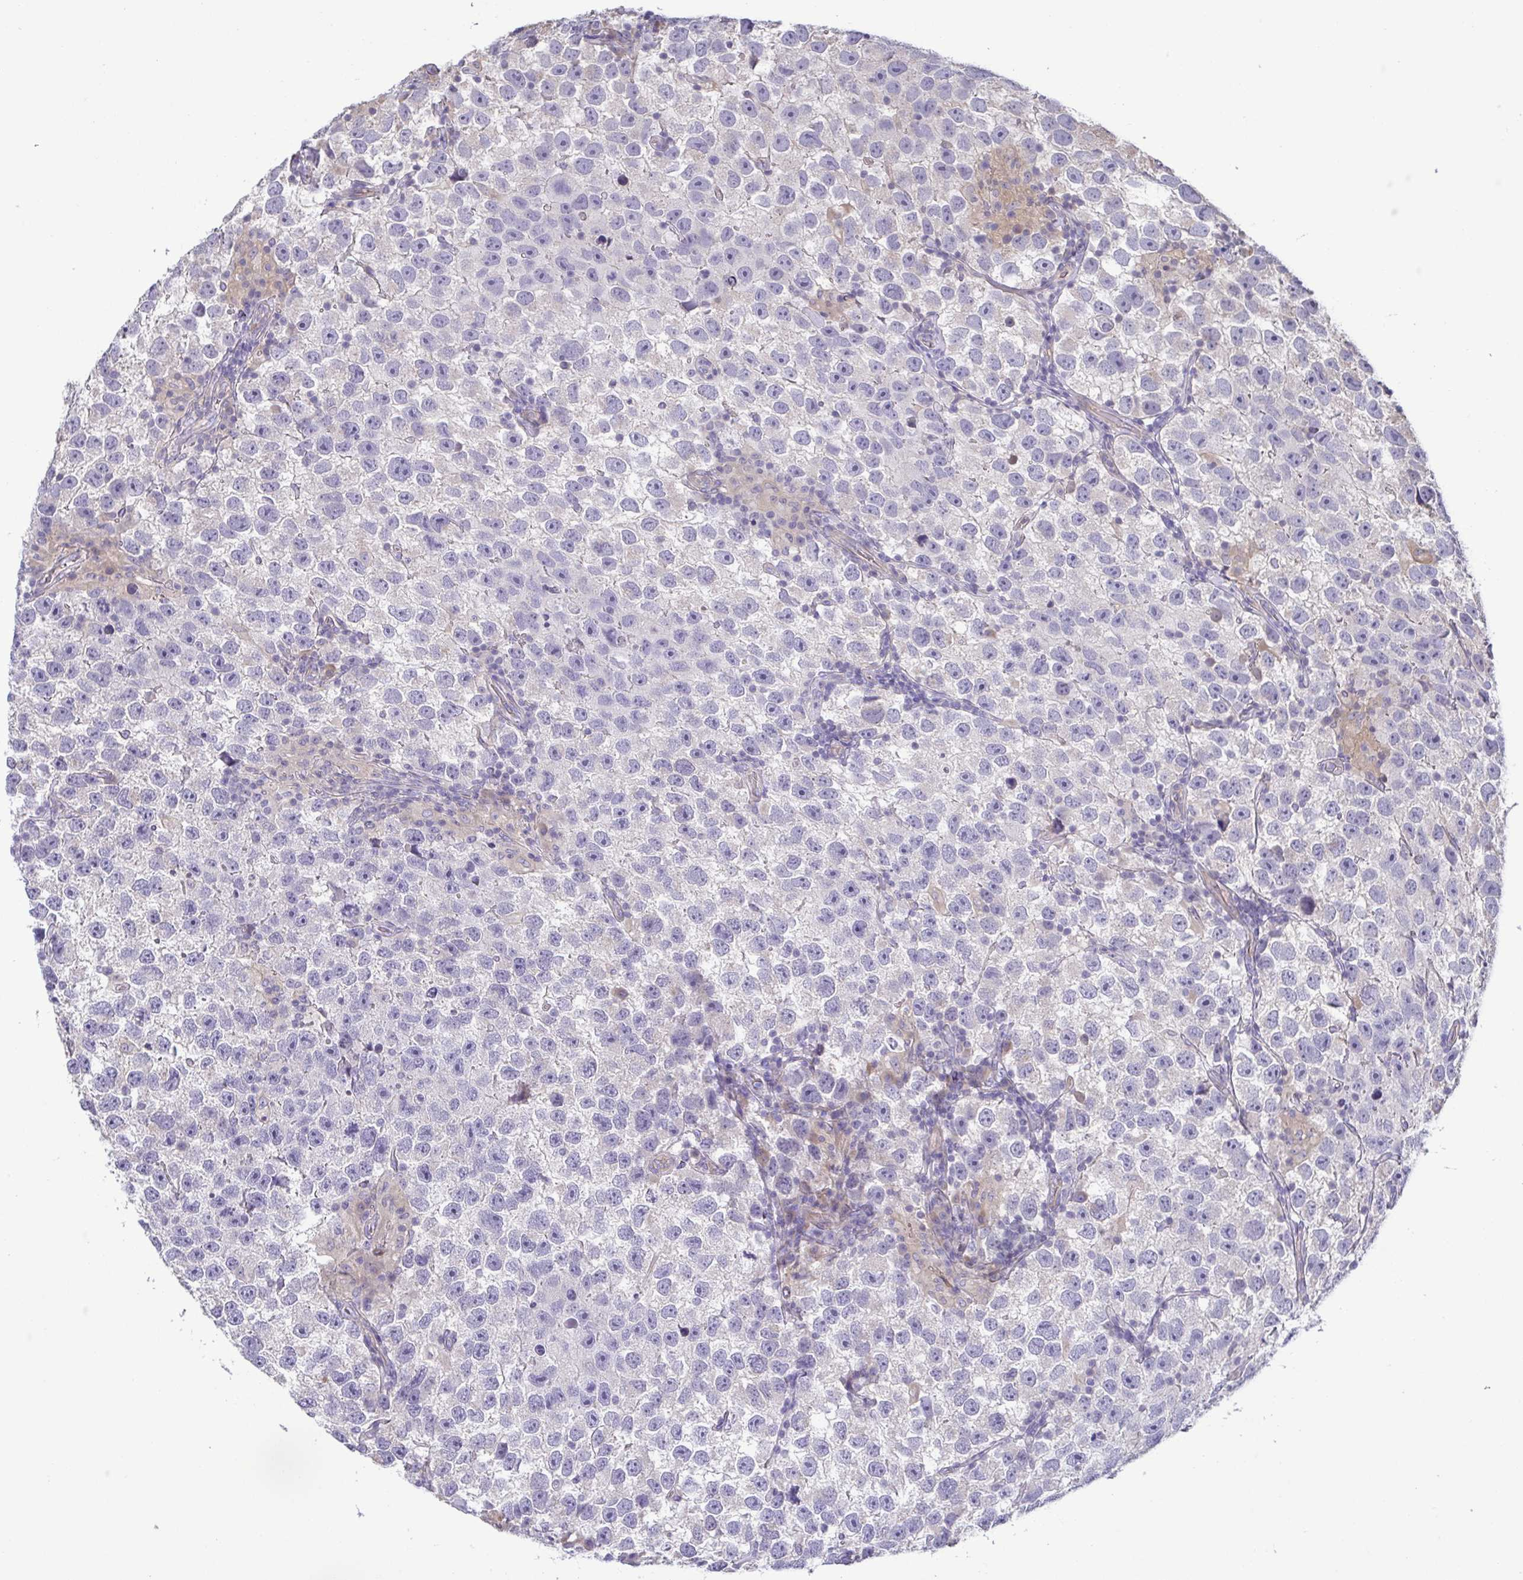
{"staining": {"intensity": "negative", "quantity": "none", "location": "none"}, "tissue": "testis cancer", "cell_type": "Tumor cells", "image_type": "cancer", "snomed": [{"axis": "morphology", "description": "Seminoma, NOS"}, {"axis": "topography", "description": "Testis"}], "caption": "This is an IHC histopathology image of human testis seminoma. There is no positivity in tumor cells.", "gene": "LMF2", "patient": {"sex": "male", "age": 26}}